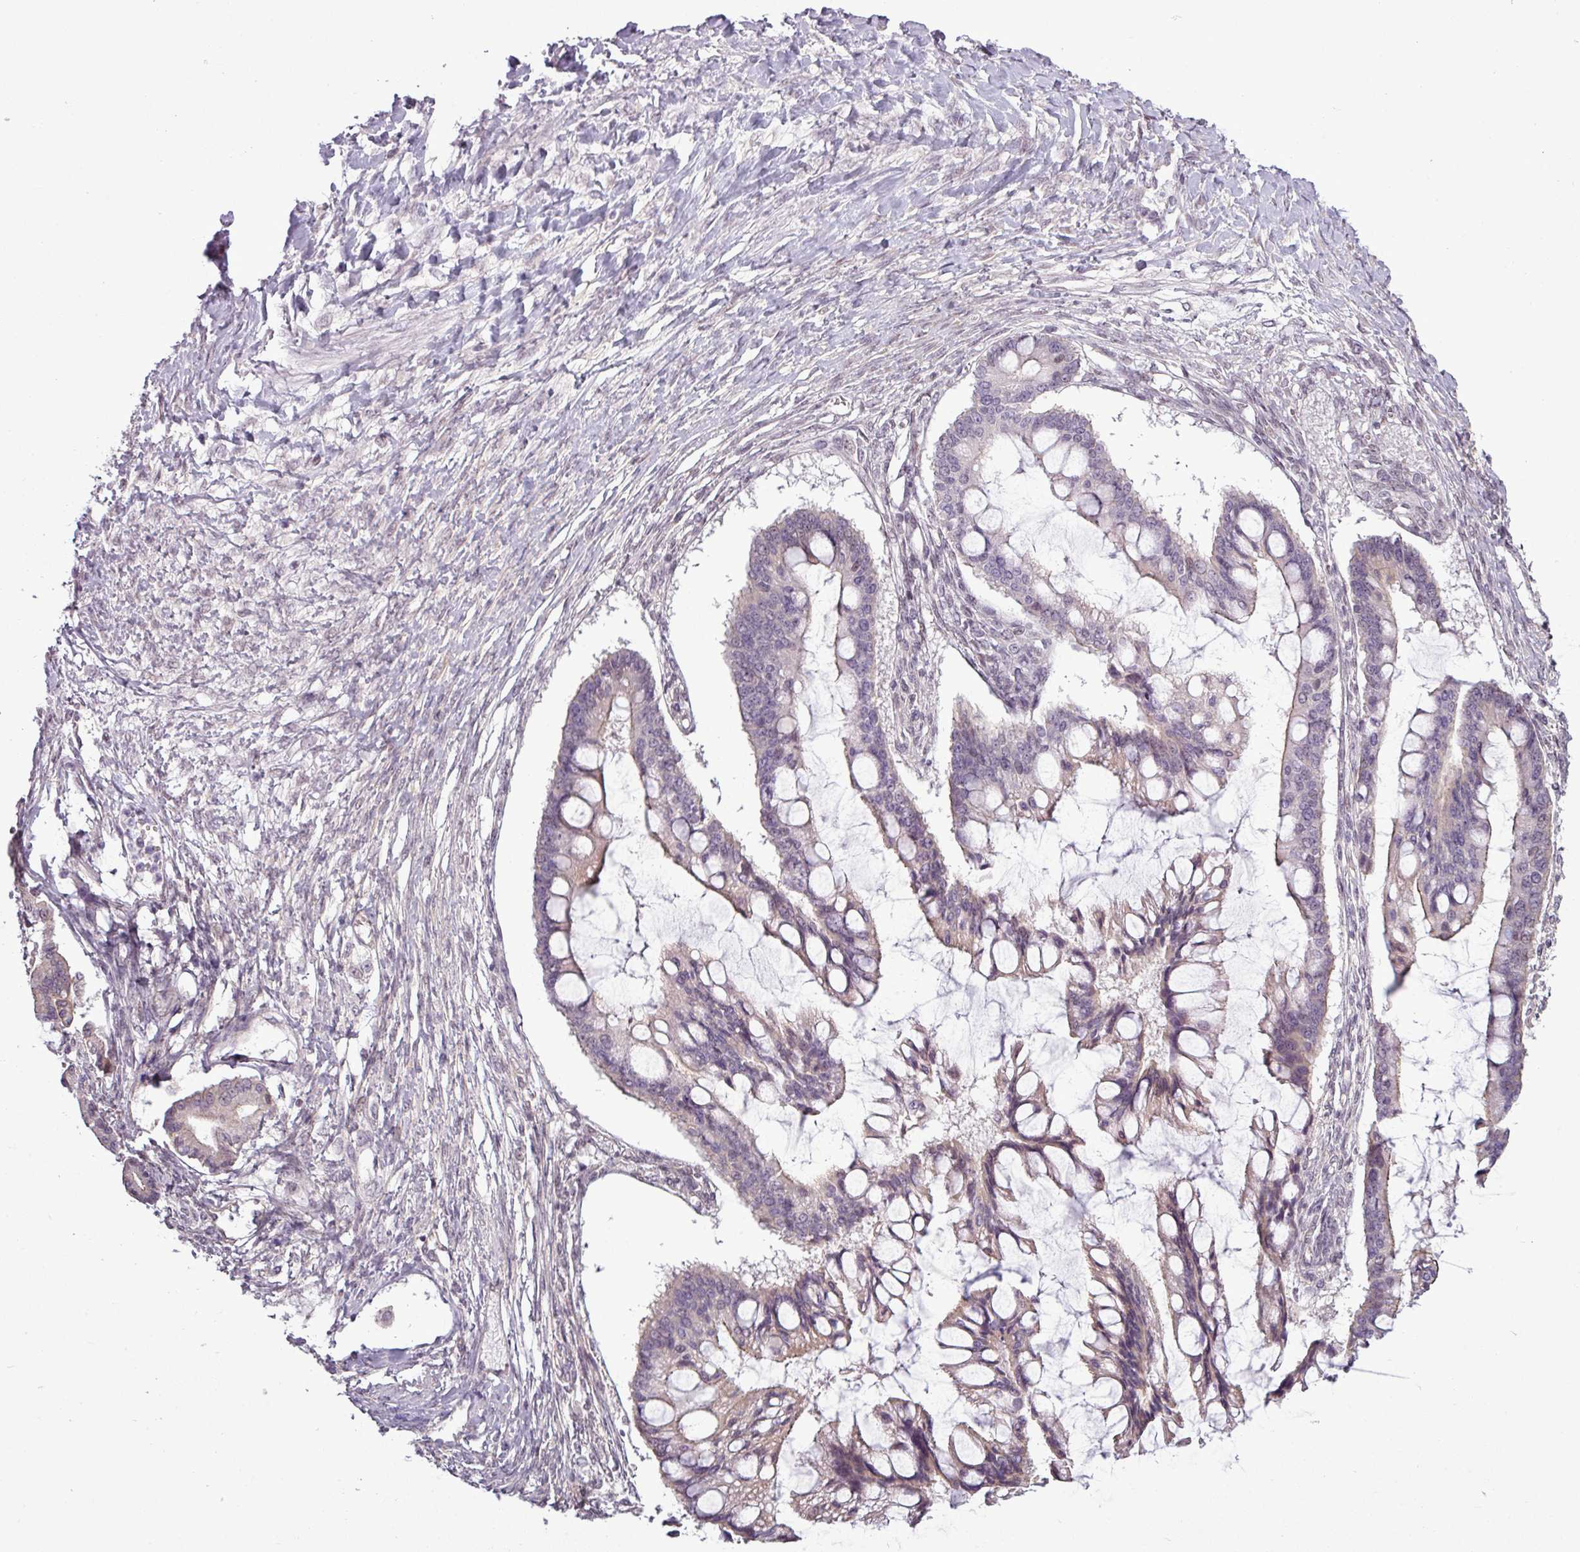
{"staining": {"intensity": "weak", "quantity": "<25%", "location": "cytoplasmic/membranous"}, "tissue": "ovarian cancer", "cell_type": "Tumor cells", "image_type": "cancer", "snomed": [{"axis": "morphology", "description": "Cystadenocarcinoma, mucinous, NOS"}, {"axis": "topography", "description": "Ovary"}], "caption": "Immunohistochemistry image of human ovarian cancer (mucinous cystadenocarcinoma) stained for a protein (brown), which reveals no positivity in tumor cells. (Stains: DAB (3,3'-diaminobenzidine) IHC with hematoxylin counter stain, Microscopy: brightfield microscopy at high magnification).", "gene": "GPT2", "patient": {"sex": "female", "age": 73}}